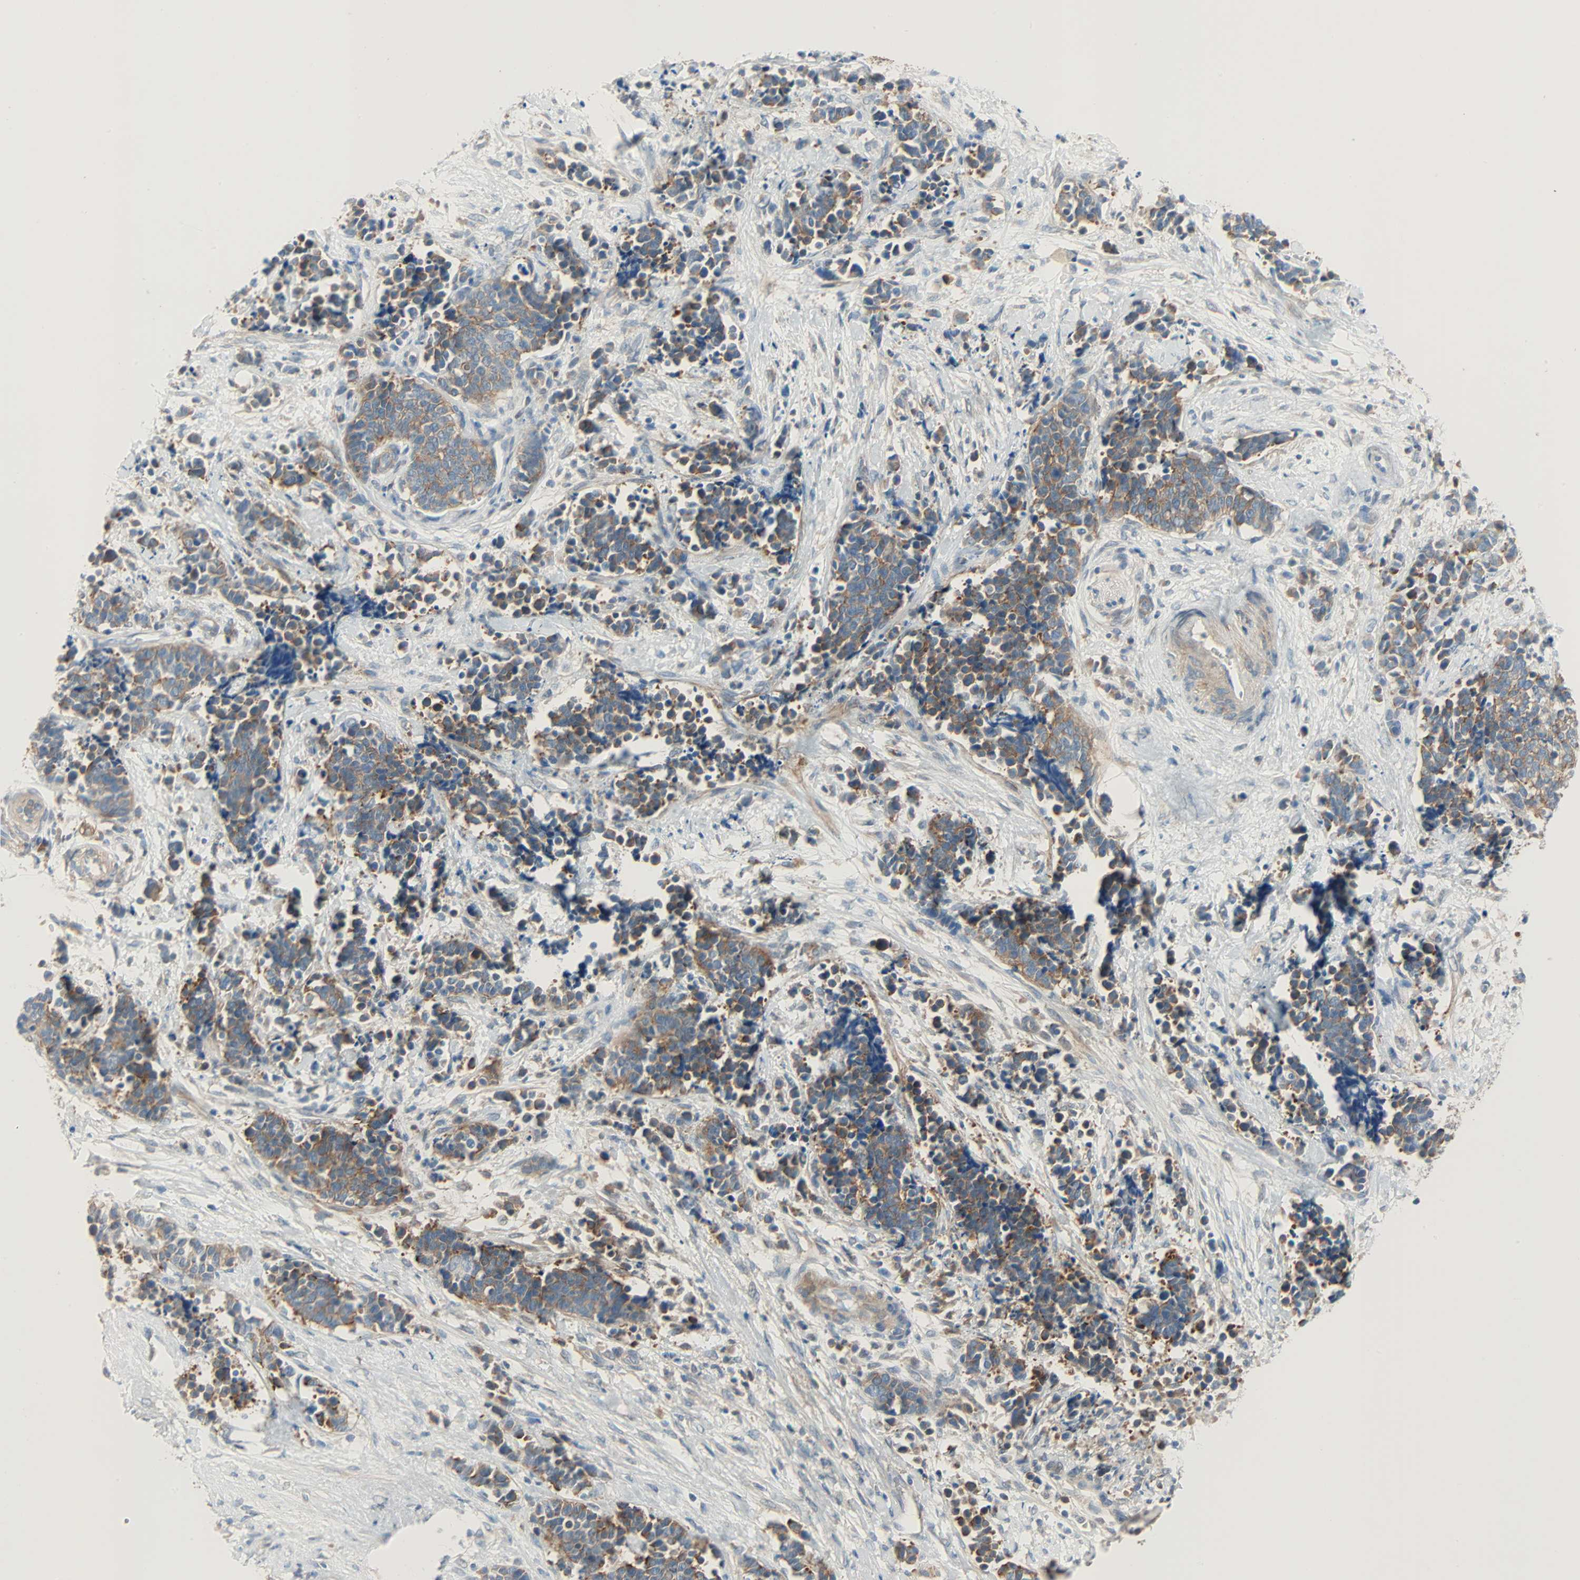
{"staining": {"intensity": "moderate", "quantity": ">75%", "location": "cytoplasmic/membranous"}, "tissue": "cervical cancer", "cell_type": "Tumor cells", "image_type": "cancer", "snomed": [{"axis": "morphology", "description": "Squamous cell carcinoma, NOS"}, {"axis": "topography", "description": "Cervix"}], "caption": "Immunohistochemical staining of human cervical squamous cell carcinoma shows medium levels of moderate cytoplasmic/membranous protein expression in about >75% of tumor cells.", "gene": "TNFRSF12A", "patient": {"sex": "female", "age": 35}}